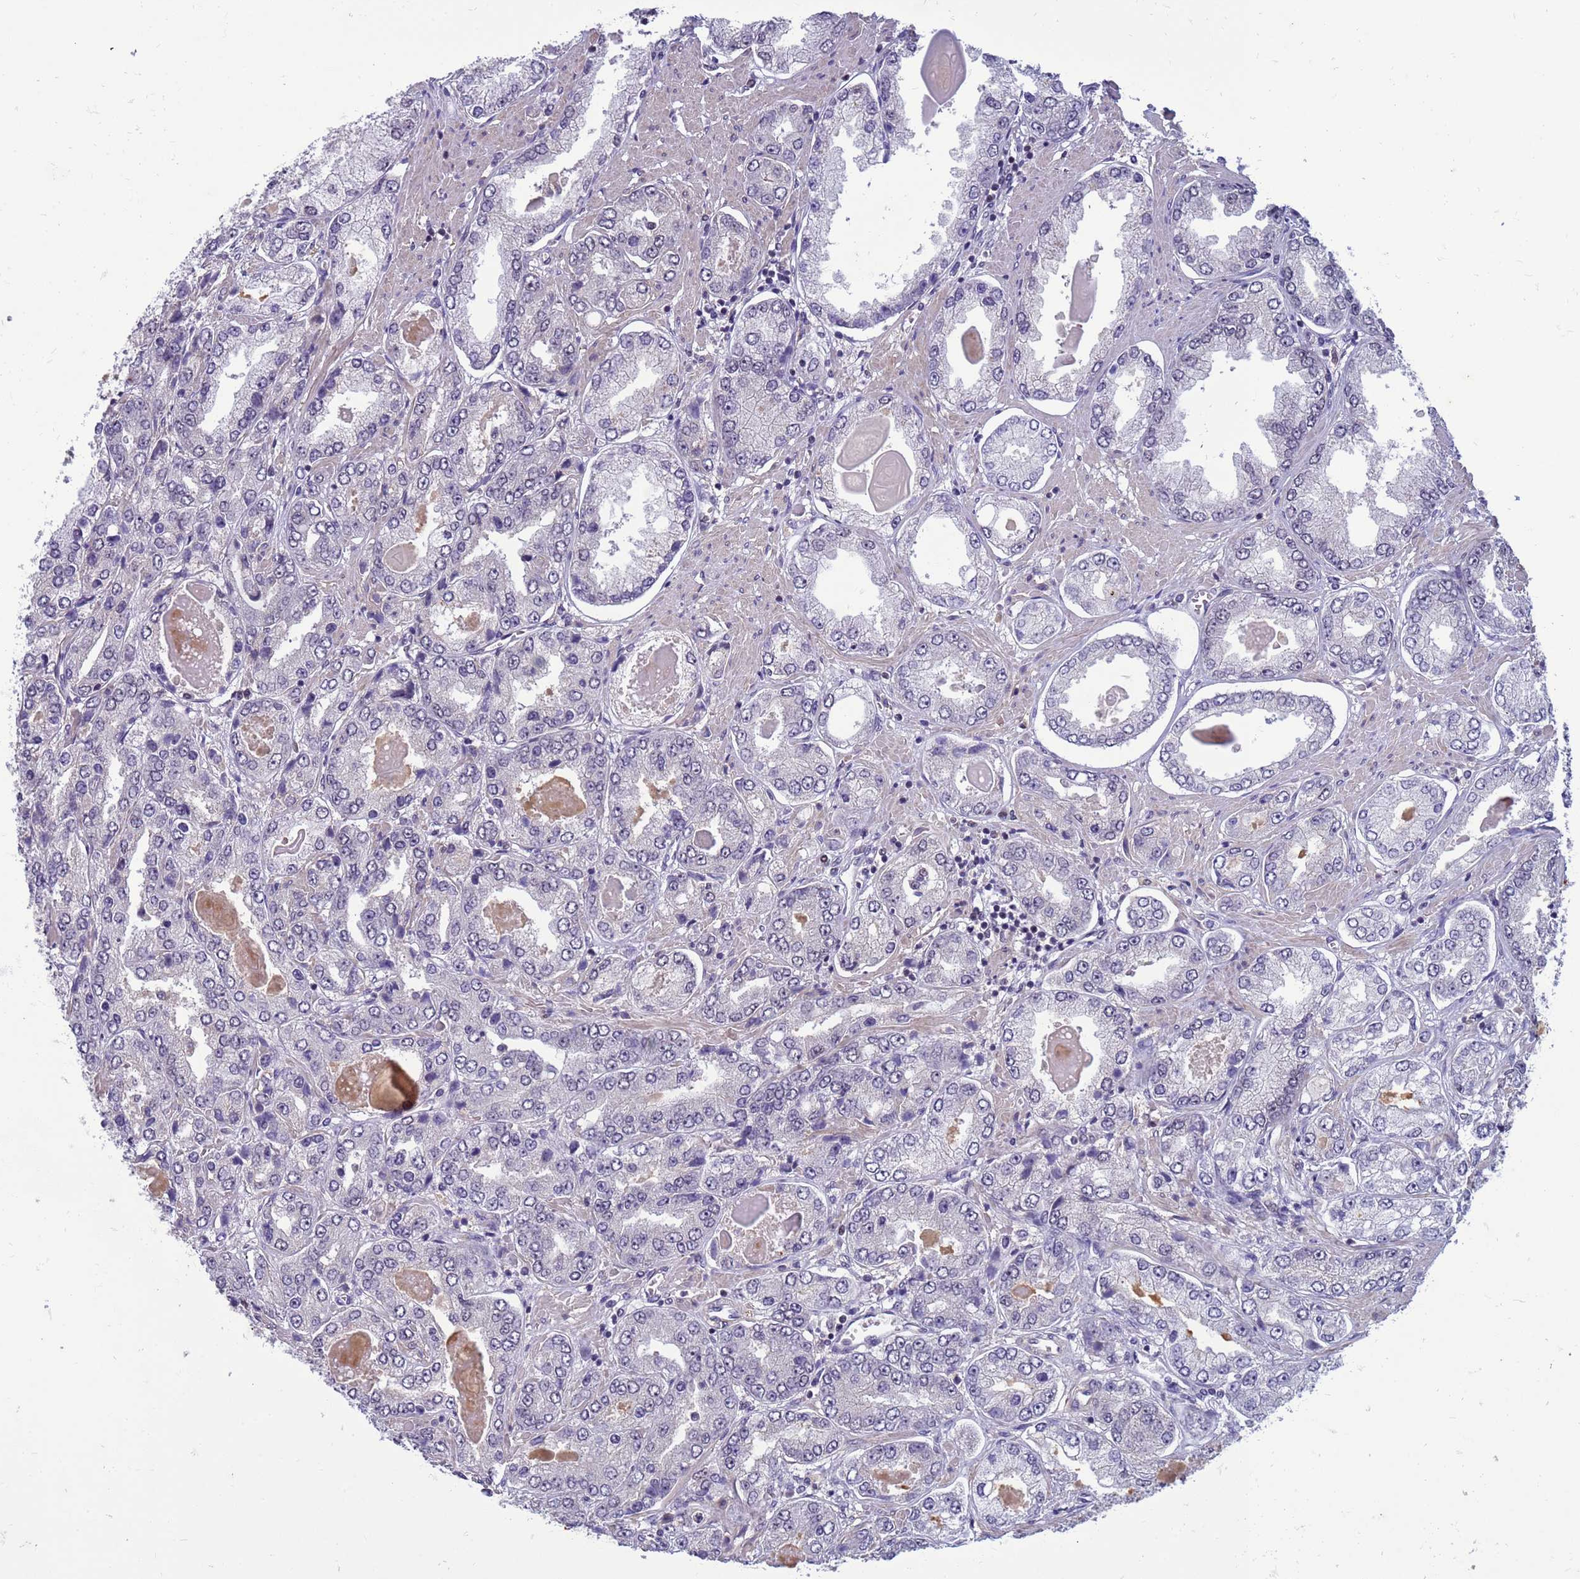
{"staining": {"intensity": "negative", "quantity": "none", "location": "none"}, "tissue": "prostate cancer", "cell_type": "Tumor cells", "image_type": "cancer", "snomed": [{"axis": "morphology", "description": "Adenocarcinoma, High grade"}, {"axis": "topography", "description": "Prostate"}], "caption": "Immunohistochemical staining of human prostate cancer (adenocarcinoma (high-grade)) shows no significant staining in tumor cells.", "gene": "NSL1", "patient": {"sex": "male", "age": 68}}